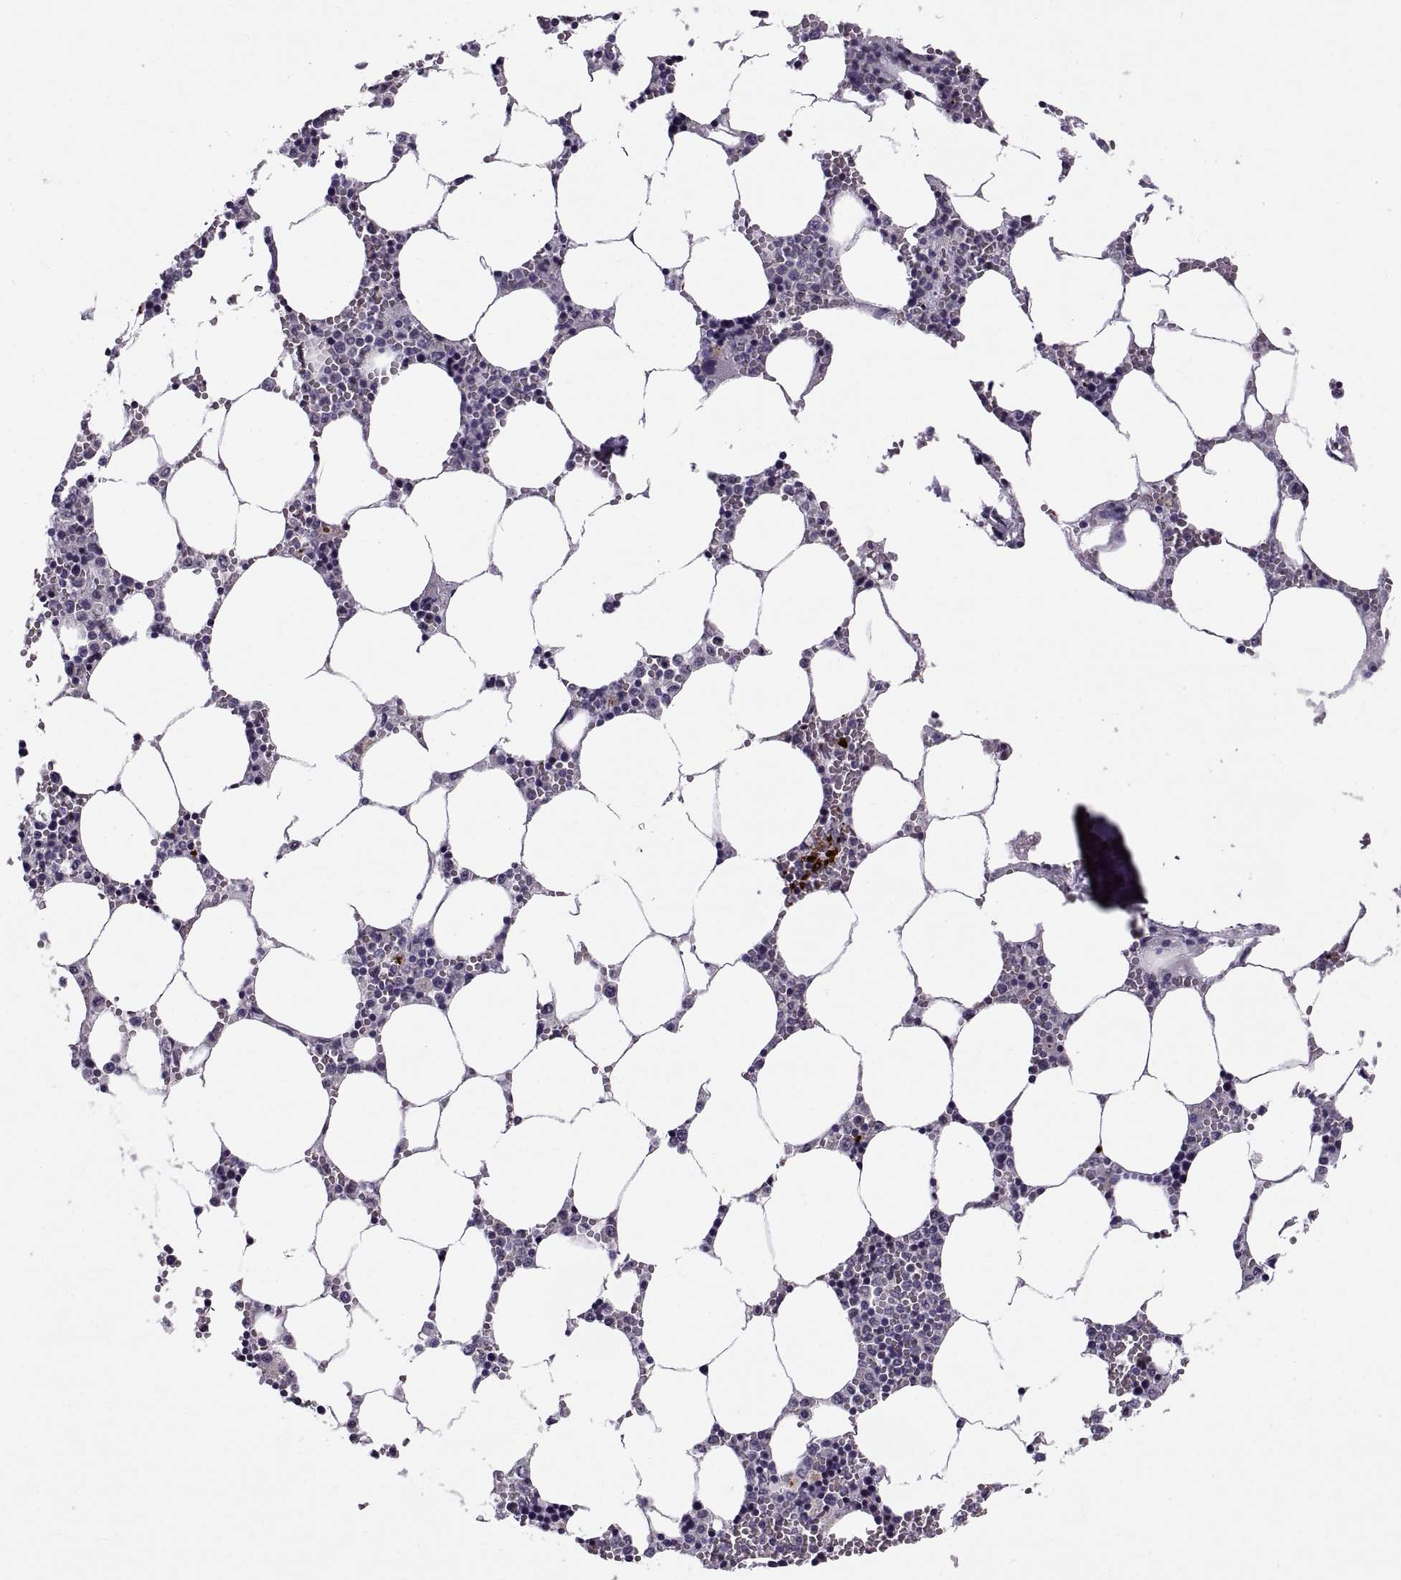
{"staining": {"intensity": "strong", "quantity": "<25%", "location": "cytoplasmic/membranous"}, "tissue": "bone marrow", "cell_type": "Hematopoietic cells", "image_type": "normal", "snomed": [{"axis": "morphology", "description": "Normal tissue, NOS"}, {"axis": "topography", "description": "Bone marrow"}], "caption": "Unremarkable bone marrow shows strong cytoplasmic/membranous staining in approximately <25% of hematopoietic cells, visualized by immunohistochemistry.", "gene": "CALCR", "patient": {"sex": "female", "age": 64}}